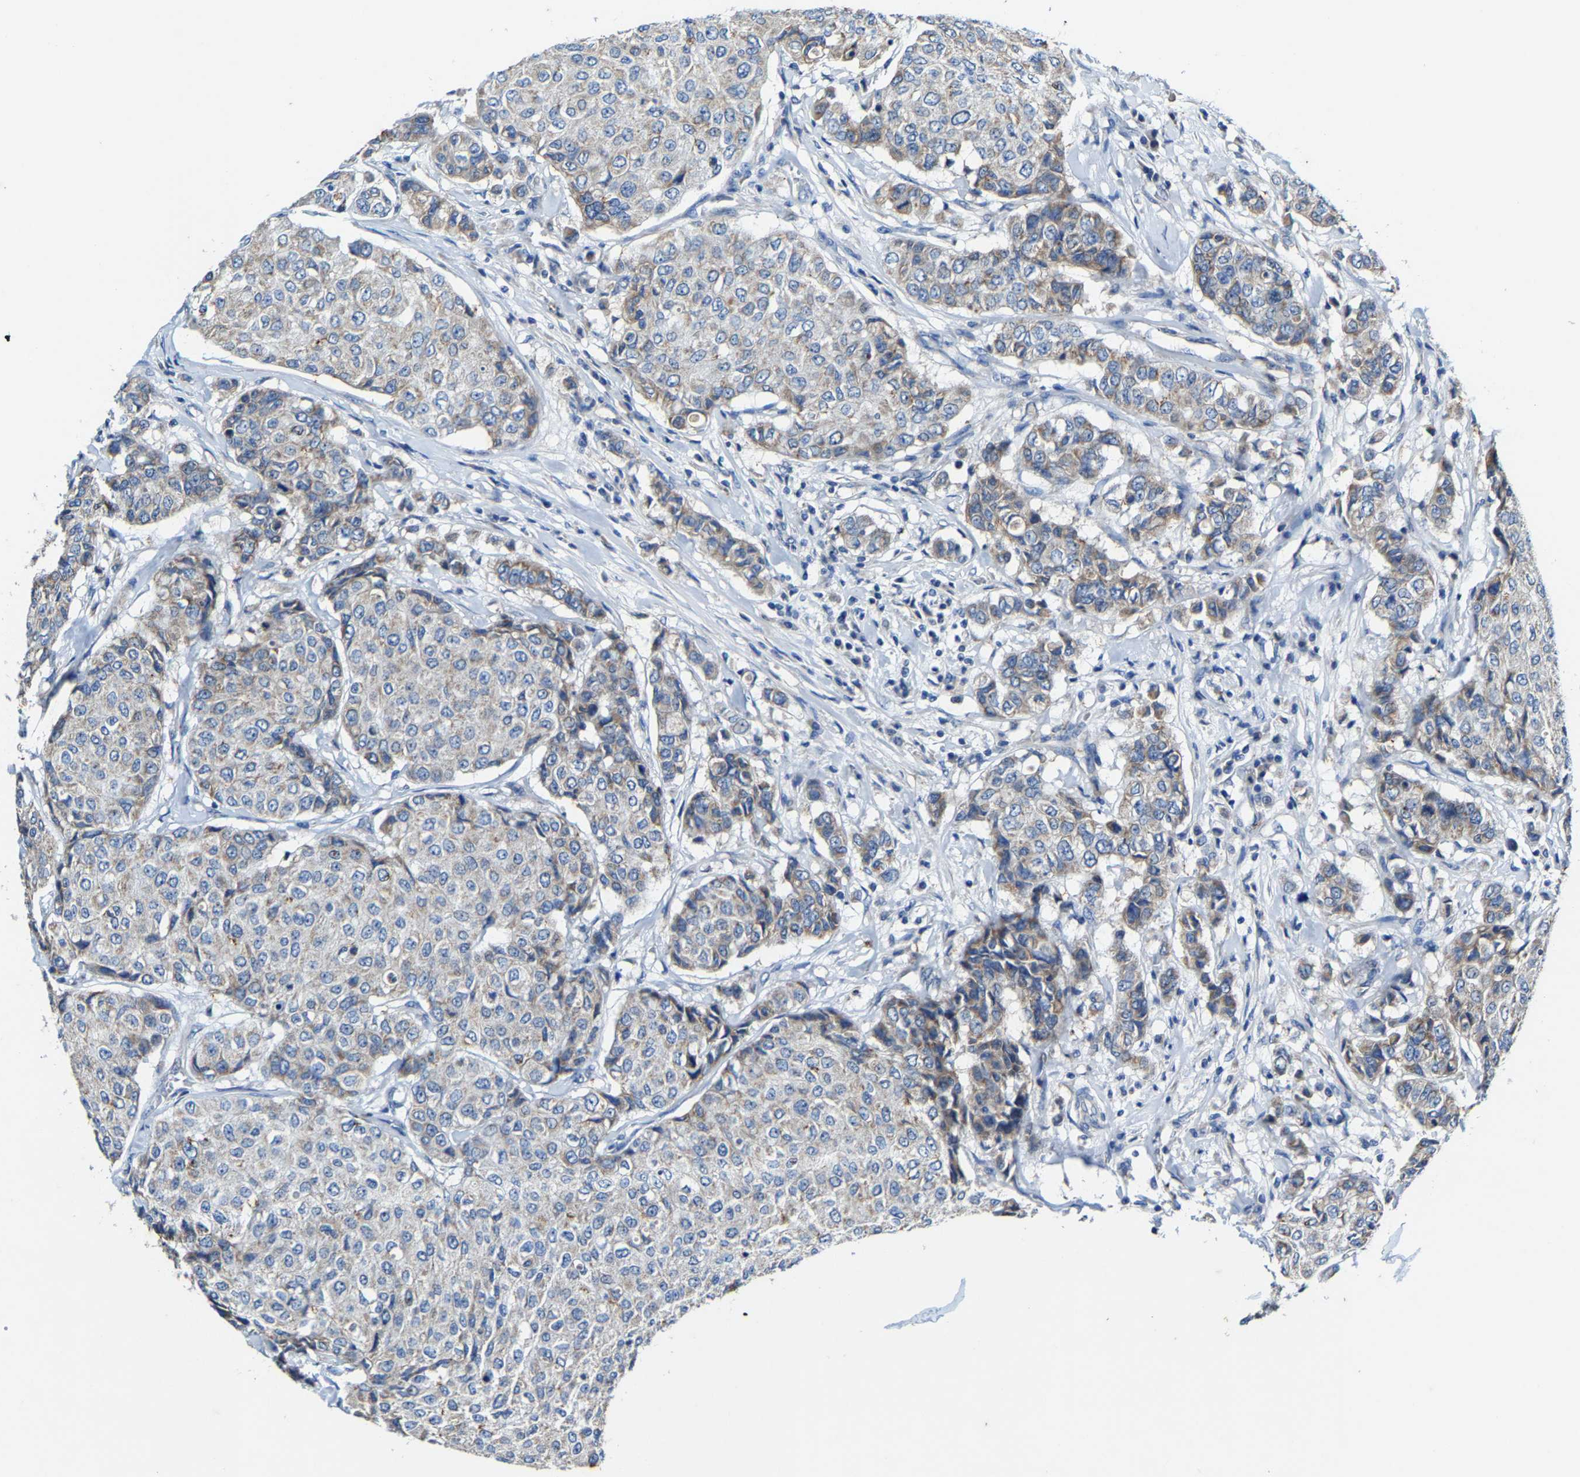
{"staining": {"intensity": "weak", "quantity": "25%-75%", "location": "cytoplasmic/membranous"}, "tissue": "breast cancer", "cell_type": "Tumor cells", "image_type": "cancer", "snomed": [{"axis": "morphology", "description": "Duct carcinoma"}, {"axis": "topography", "description": "Breast"}], "caption": "Tumor cells reveal low levels of weak cytoplasmic/membranous staining in approximately 25%-75% of cells in breast cancer.", "gene": "SLC25A25", "patient": {"sex": "female", "age": 27}}